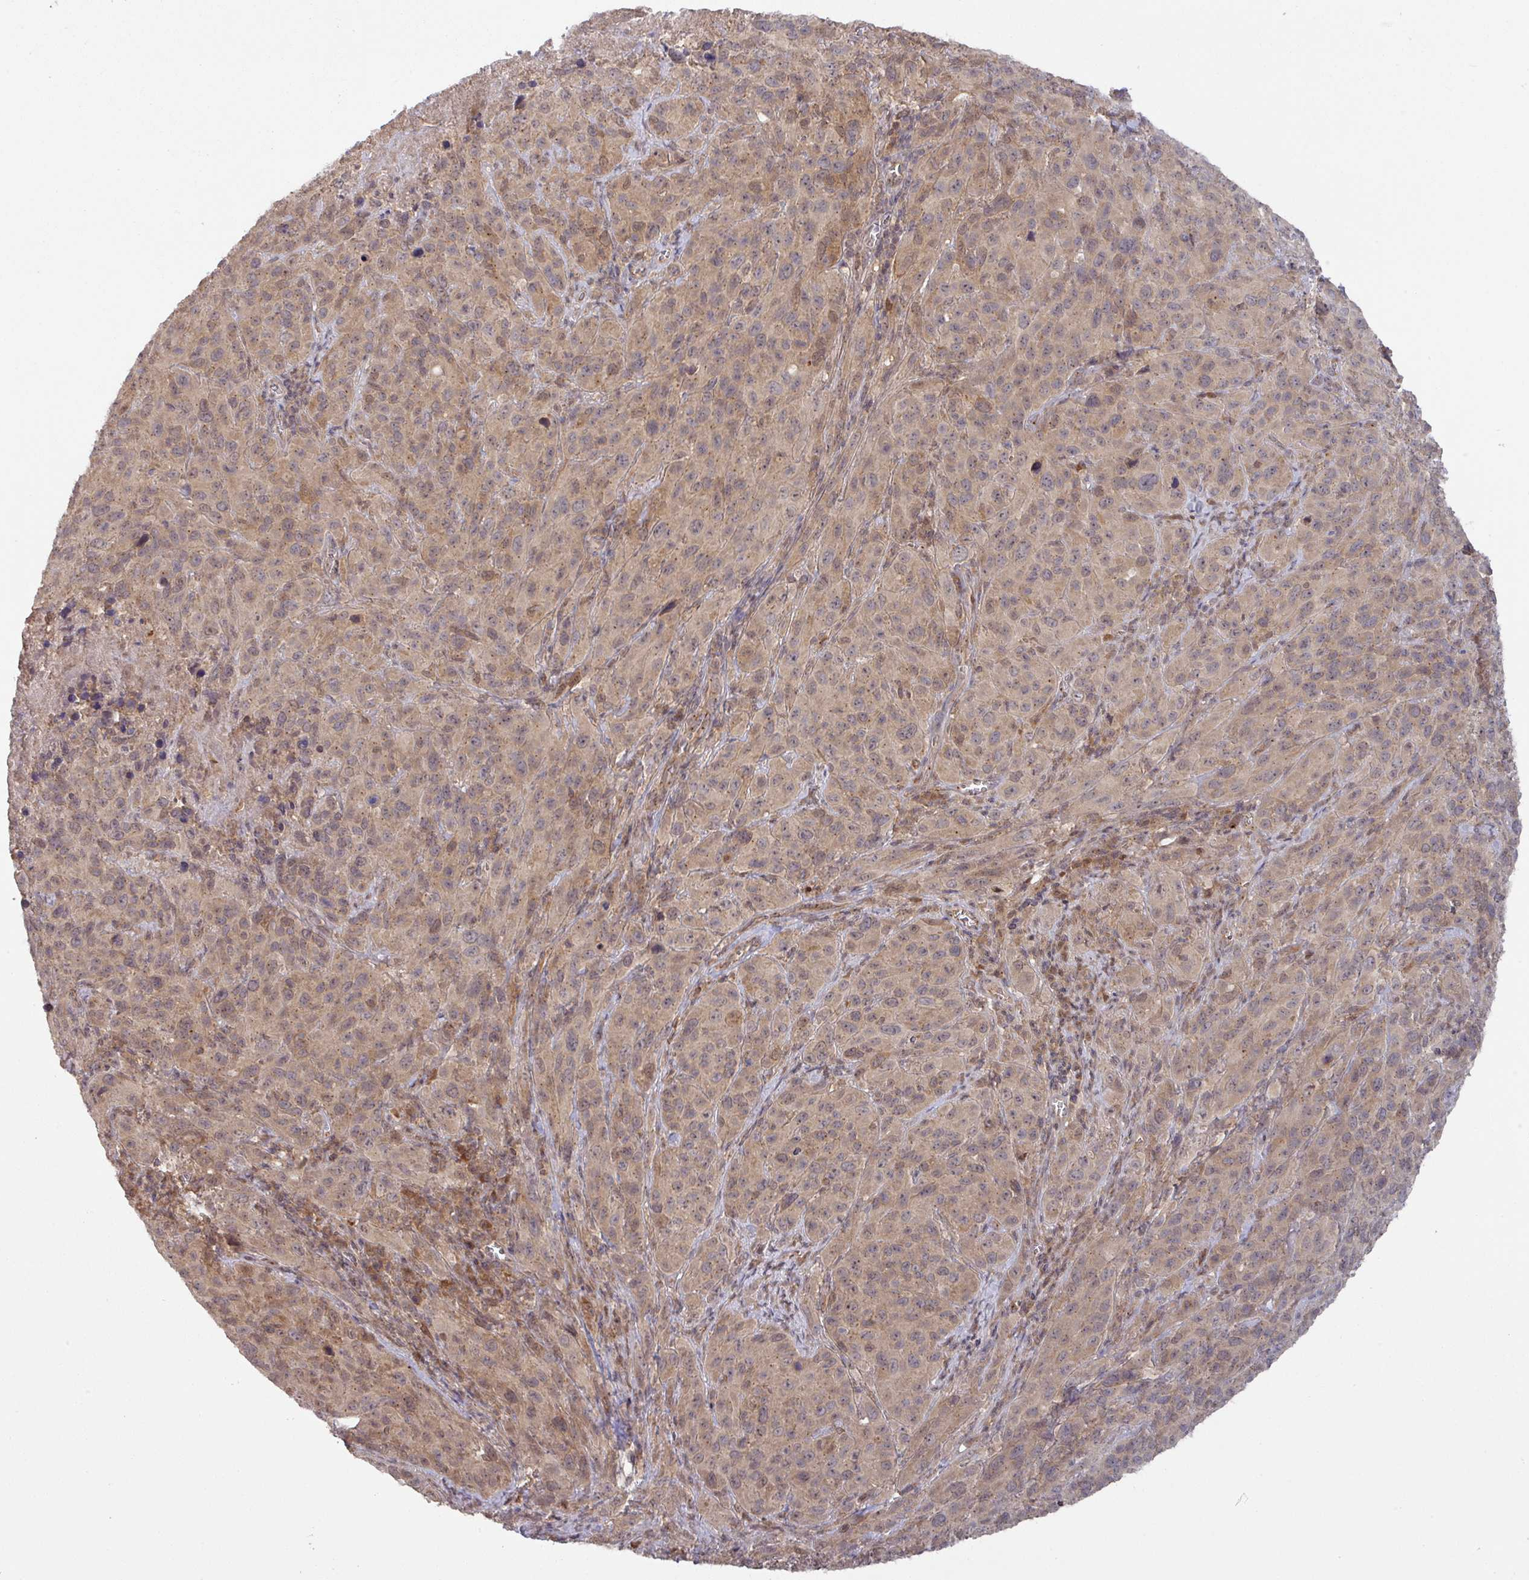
{"staining": {"intensity": "moderate", "quantity": ">75%", "location": "cytoplasmic/membranous"}, "tissue": "cervical cancer", "cell_type": "Tumor cells", "image_type": "cancer", "snomed": [{"axis": "morphology", "description": "Squamous cell carcinoma, NOS"}, {"axis": "topography", "description": "Cervix"}], "caption": "A high-resolution image shows IHC staining of squamous cell carcinoma (cervical), which shows moderate cytoplasmic/membranous expression in about >75% of tumor cells.", "gene": "CCDC121", "patient": {"sex": "female", "age": 51}}